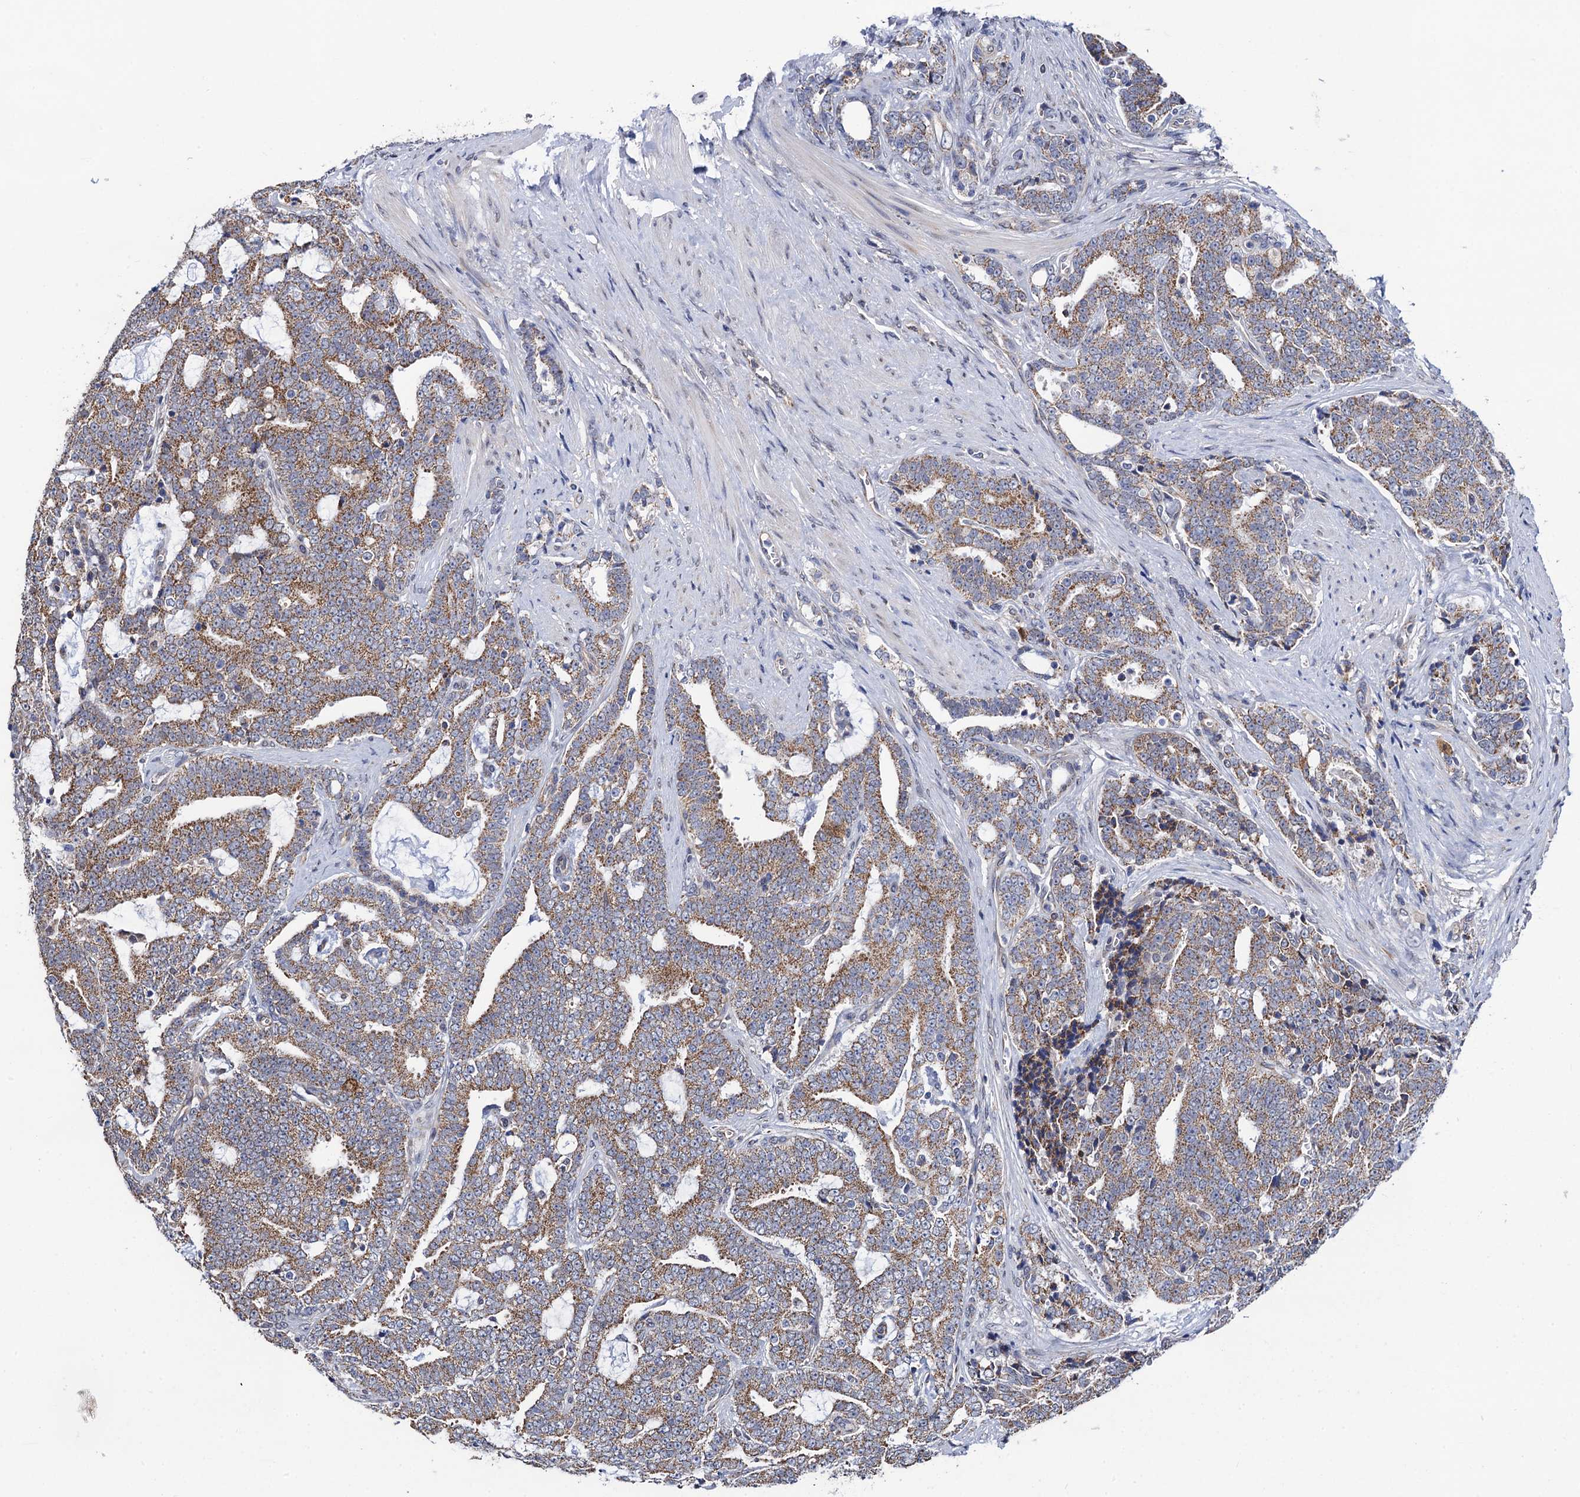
{"staining": {"intensity": "moderate", "quantity": ">75%", "location": "cytoplasmic/membranous"}, "tissue": "prostate cancer", "cell_type": "Tumor cells", "image_type": "cancer", "snomed": [{"axis": "morphology", "description": "Adenocarcinoma, High grade"}, {"axis": "topography", "description": "Prostate and seminal vesicle, NOS"}], "caption": "A medium amount of moderate cytoplasmic/membranous positivity is present in approximately >75% of tumor cells in prostate cancer tissue. The protein of interest is shown in brown color, while the nuclei are stained blue.", "gene": "PTCD3", "patient": {"sex": "male", "age": 67}}